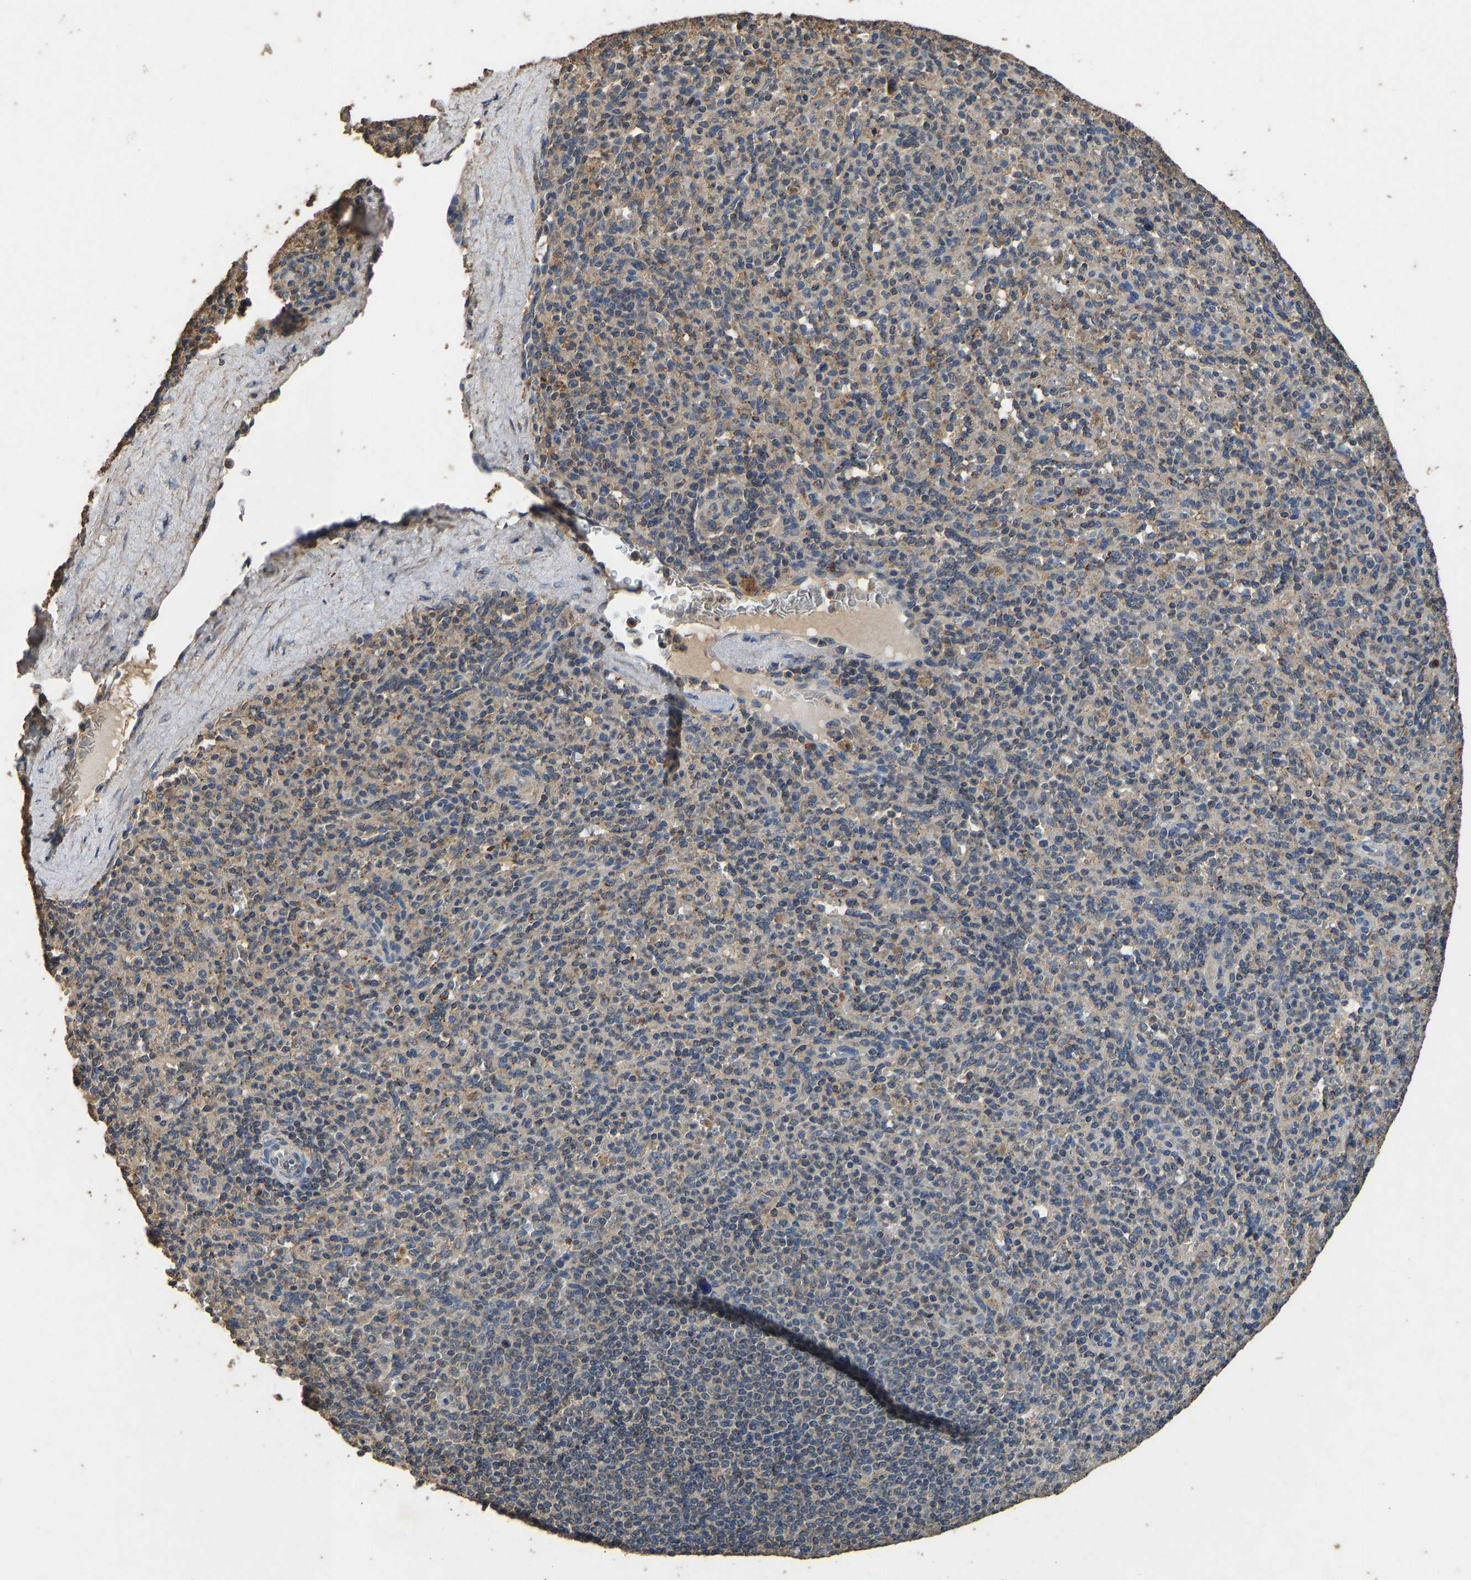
{"staining": {"intensity": "negative", "quantity": "none", "location": "none"}, "tissue": "spleen", "cell_type": "Cells in red pulp", "image_type": "normal", "snomed": [{"axis": "morphology", "description": "Normal tissue, NOS"}, {"axis": "topography", "description": "Spleen"}], "caption": "Normal spleen was stained to show a protein in brown. There is no significant positivity in cells in red pulp. (DAB immunohistochemistry, high magnification).", "gene": "CIDEC", "patient": {"sex": "male", "age": 36}}